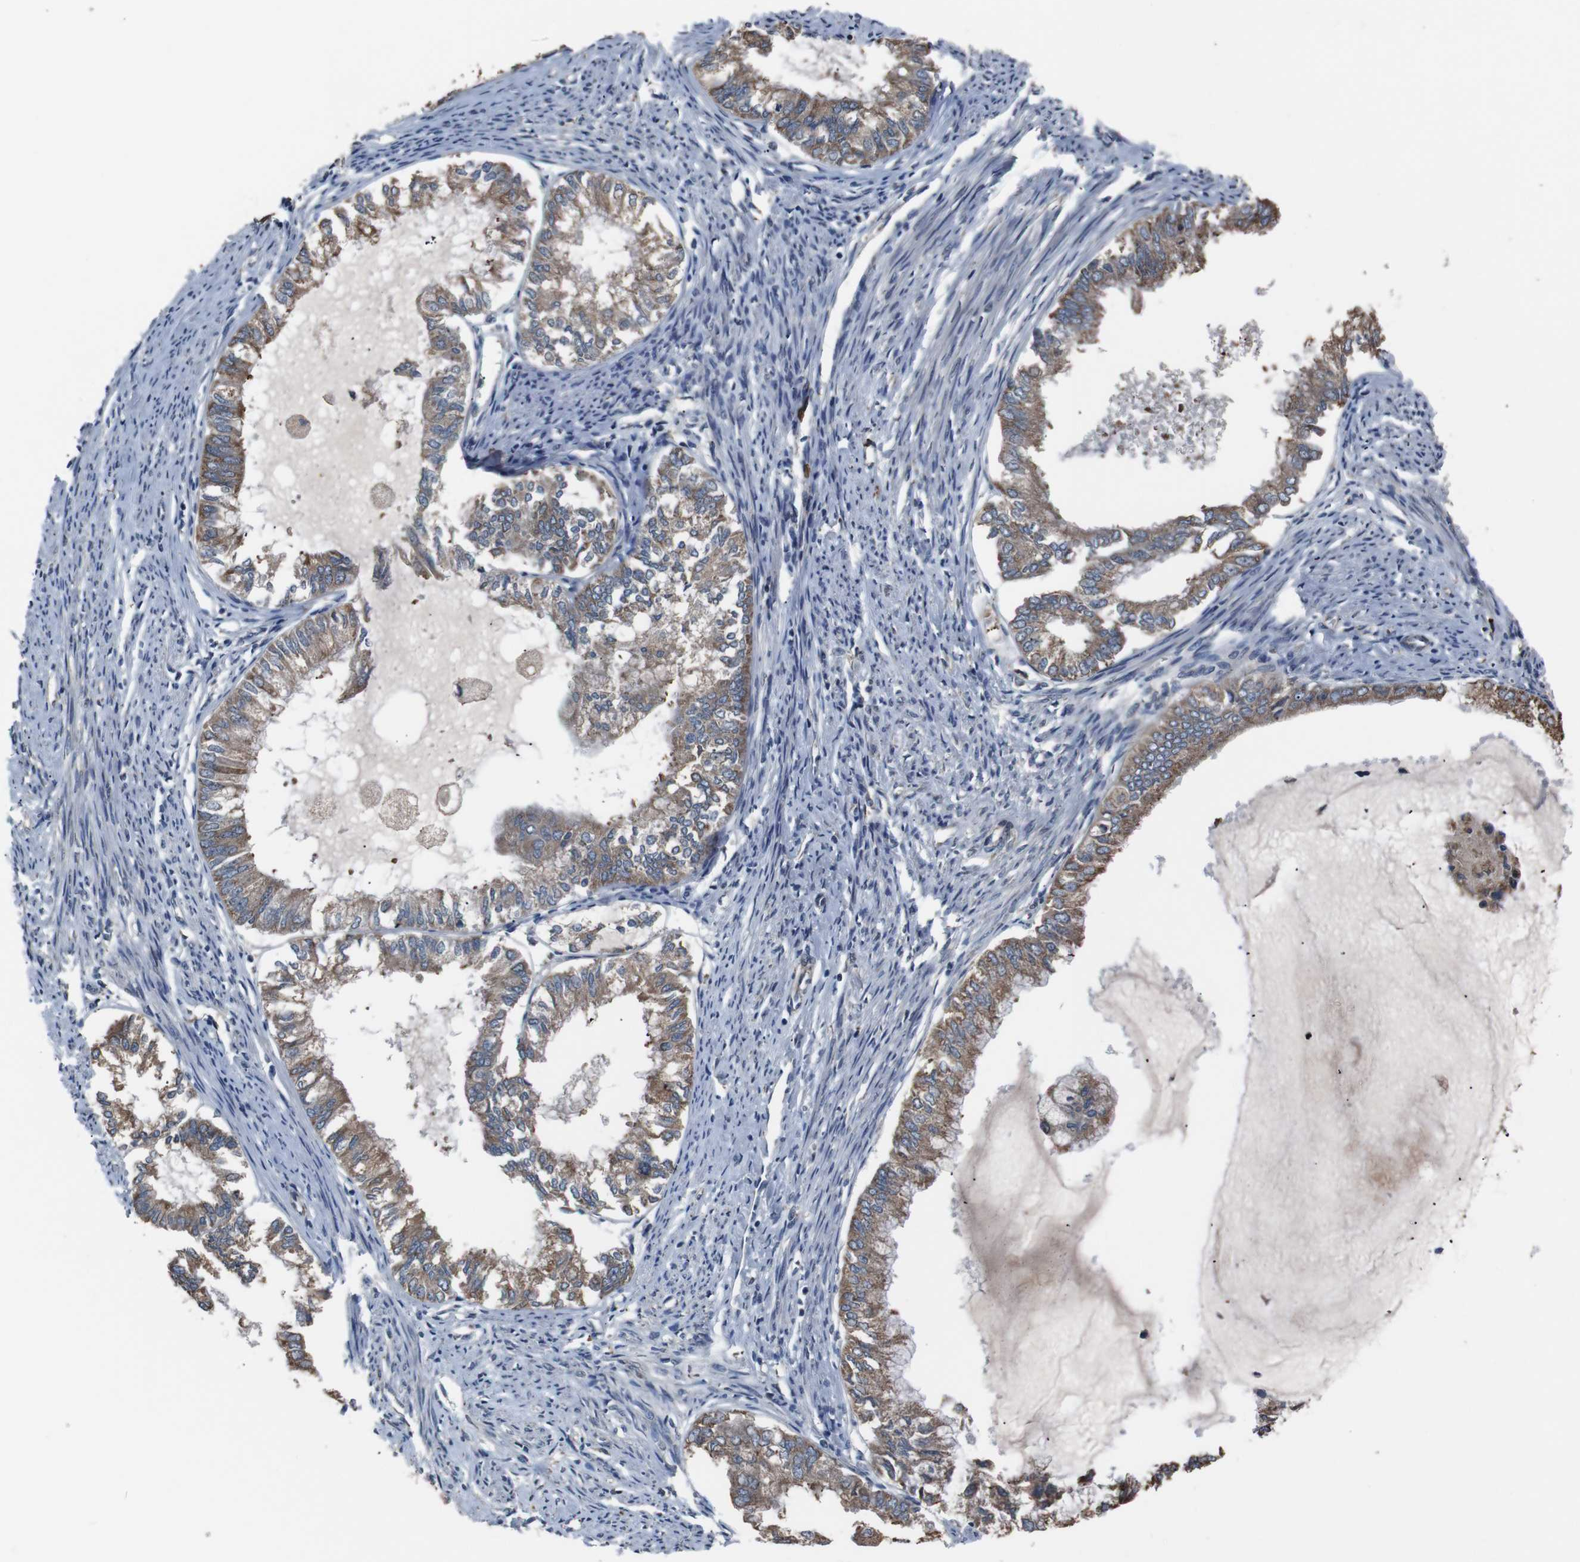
{"staining": {"intensity": "moderate", "quantity": ">75%", "location": "cytoplasmic/membranous"}, "tissue": "endometrial cancer", "cell_type": "Tumor cells", "image_type": "cancer", "snomed": [{"axis": "morphology", "description": "Adenocarcinoma, NOS"}, {"axis": "topography", "description": "Endometrium"}], "caption": "Immunohistochemical staining of human endometrial adenocarcinoma demonstrates medium levels of moderate cytoplasmic/membranous protein positivity in approximately >75% of tumor cells. Nuclei are stained in blue.", "gene": "SIGMAR1", "patient": {"sex": "female", "age": 86}}